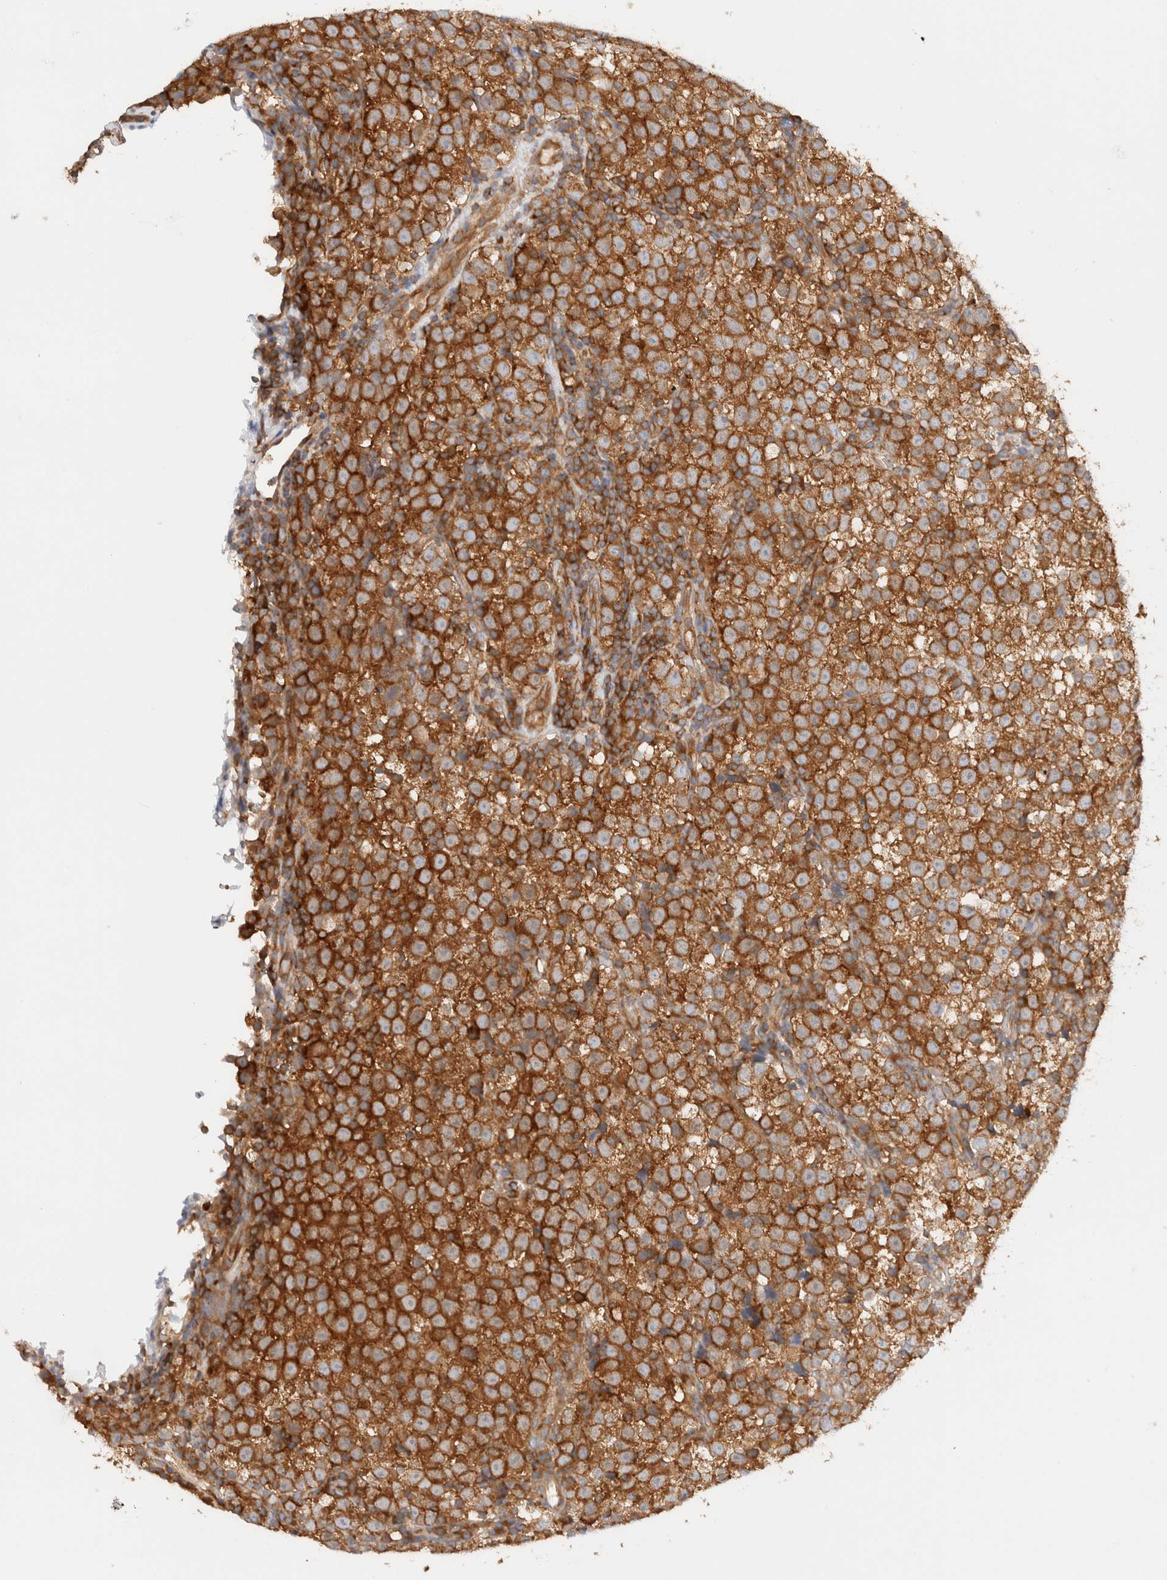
{"staining": {"intensity": "strong", "quantity": ">75%", "location": "cytoplasmic/membranous"}, "tissue": "testis cancer", "cell_type": "Tumor cells", "image_type": "cancer", "snomed": [{"axis": "morphology", "description": "Normal tissue, NOS"}, {"axis": "morphology", "description": "Seminoma, NOS"}, {"axis": "topography", "description": "Testis"}], "caption": "Tumor cells display high levels of strong cytoplasmic/membranous staining in approximately >75% of cells in testis cancer.", "gene": "RABEP1", "patient": {"sex": "male", "age": 43}}